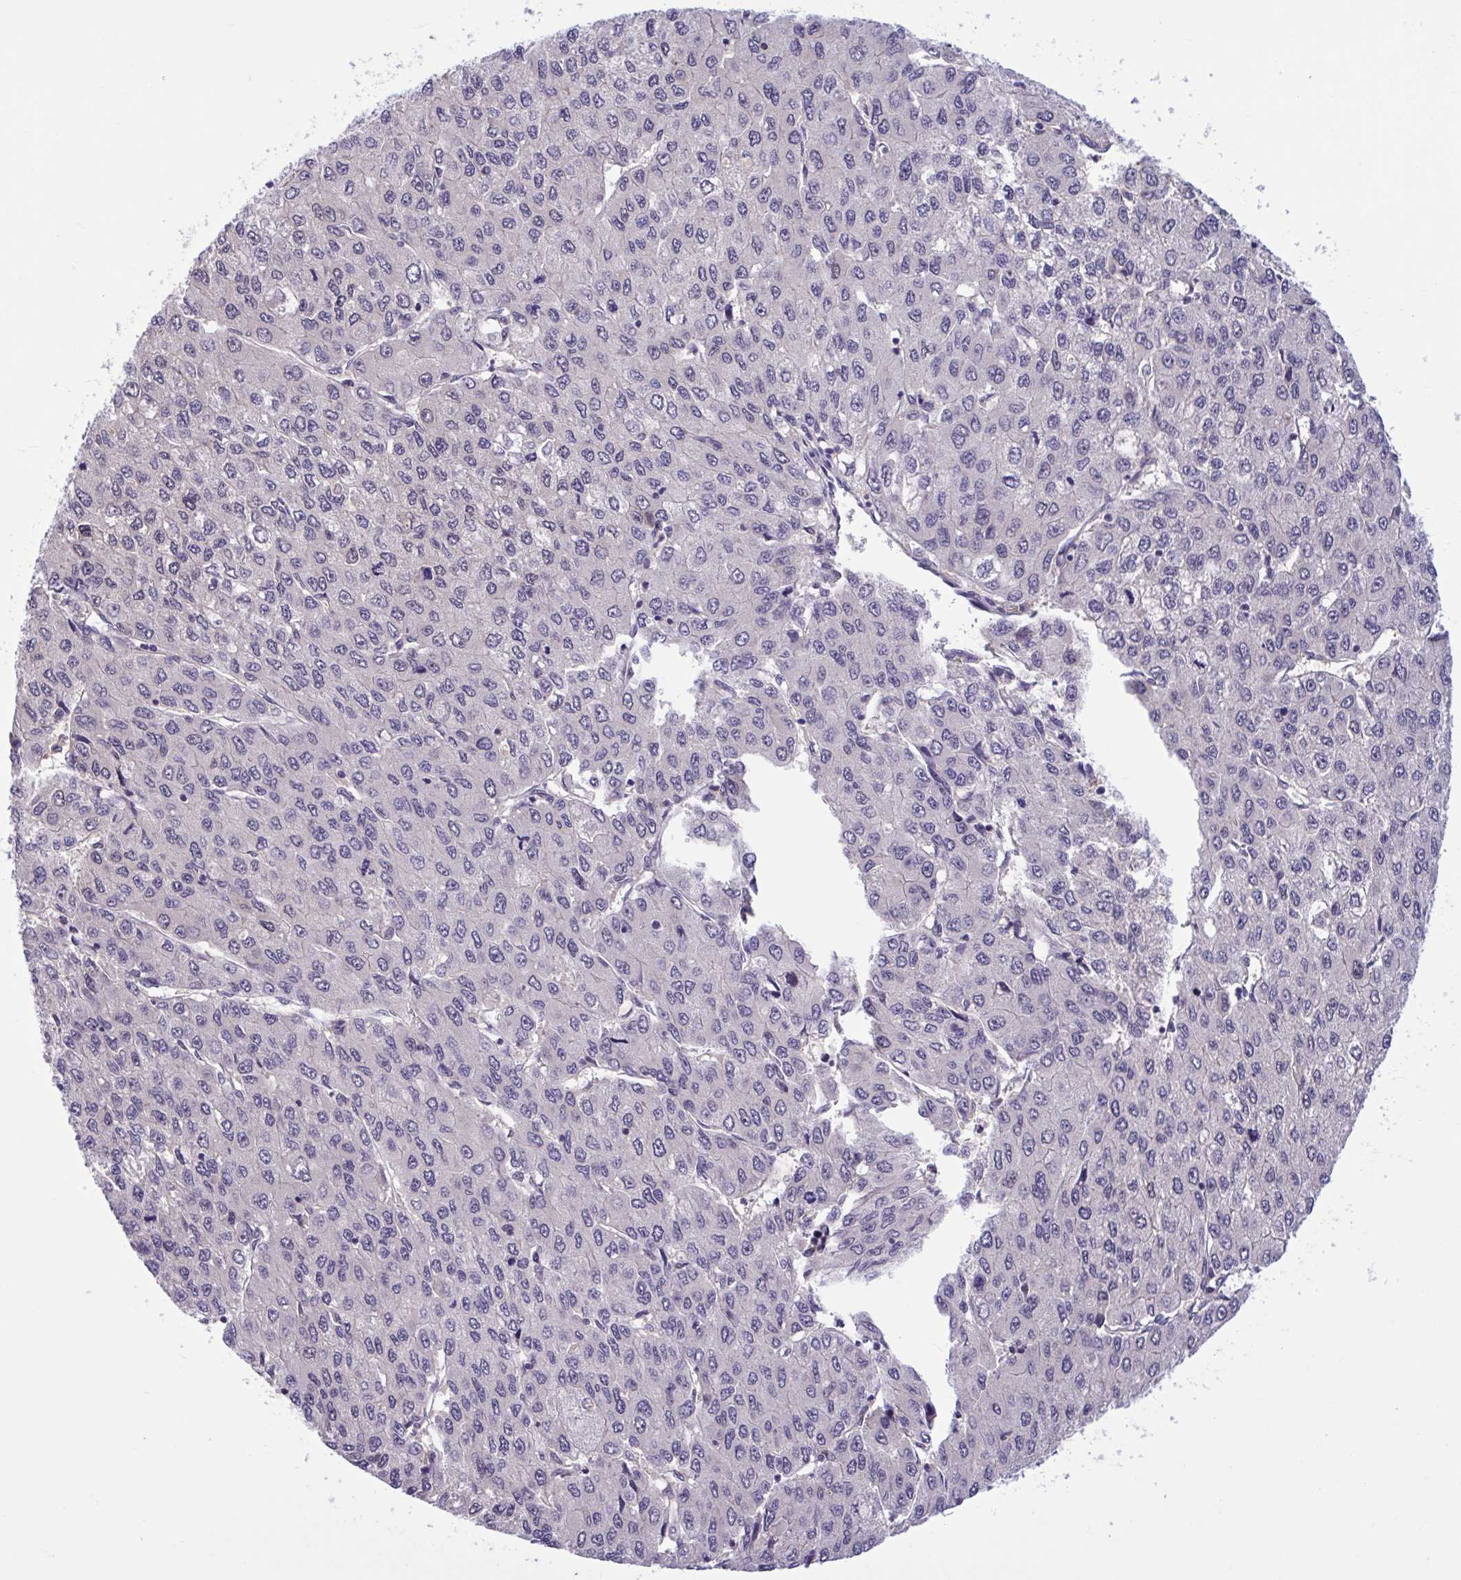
{"staining": {"intensity": "negative", "quantity": "none", "location": "none"}, "tissue": "liver cancer", "cell_type": "Tumor cells", "image_type": "cancer", "snomed": [{"axis": "morphology", "description": "Carcinoma, Hepatocellular, NOS"}, {"axis": "topography", "description": "Liver"}], "caption": "Protein analysis of hepatocellular carcinoma (liver) displays no significant staining in tumor cells.", "gene": "RBL1", "patient": {"sex": "female", "age": 66}}